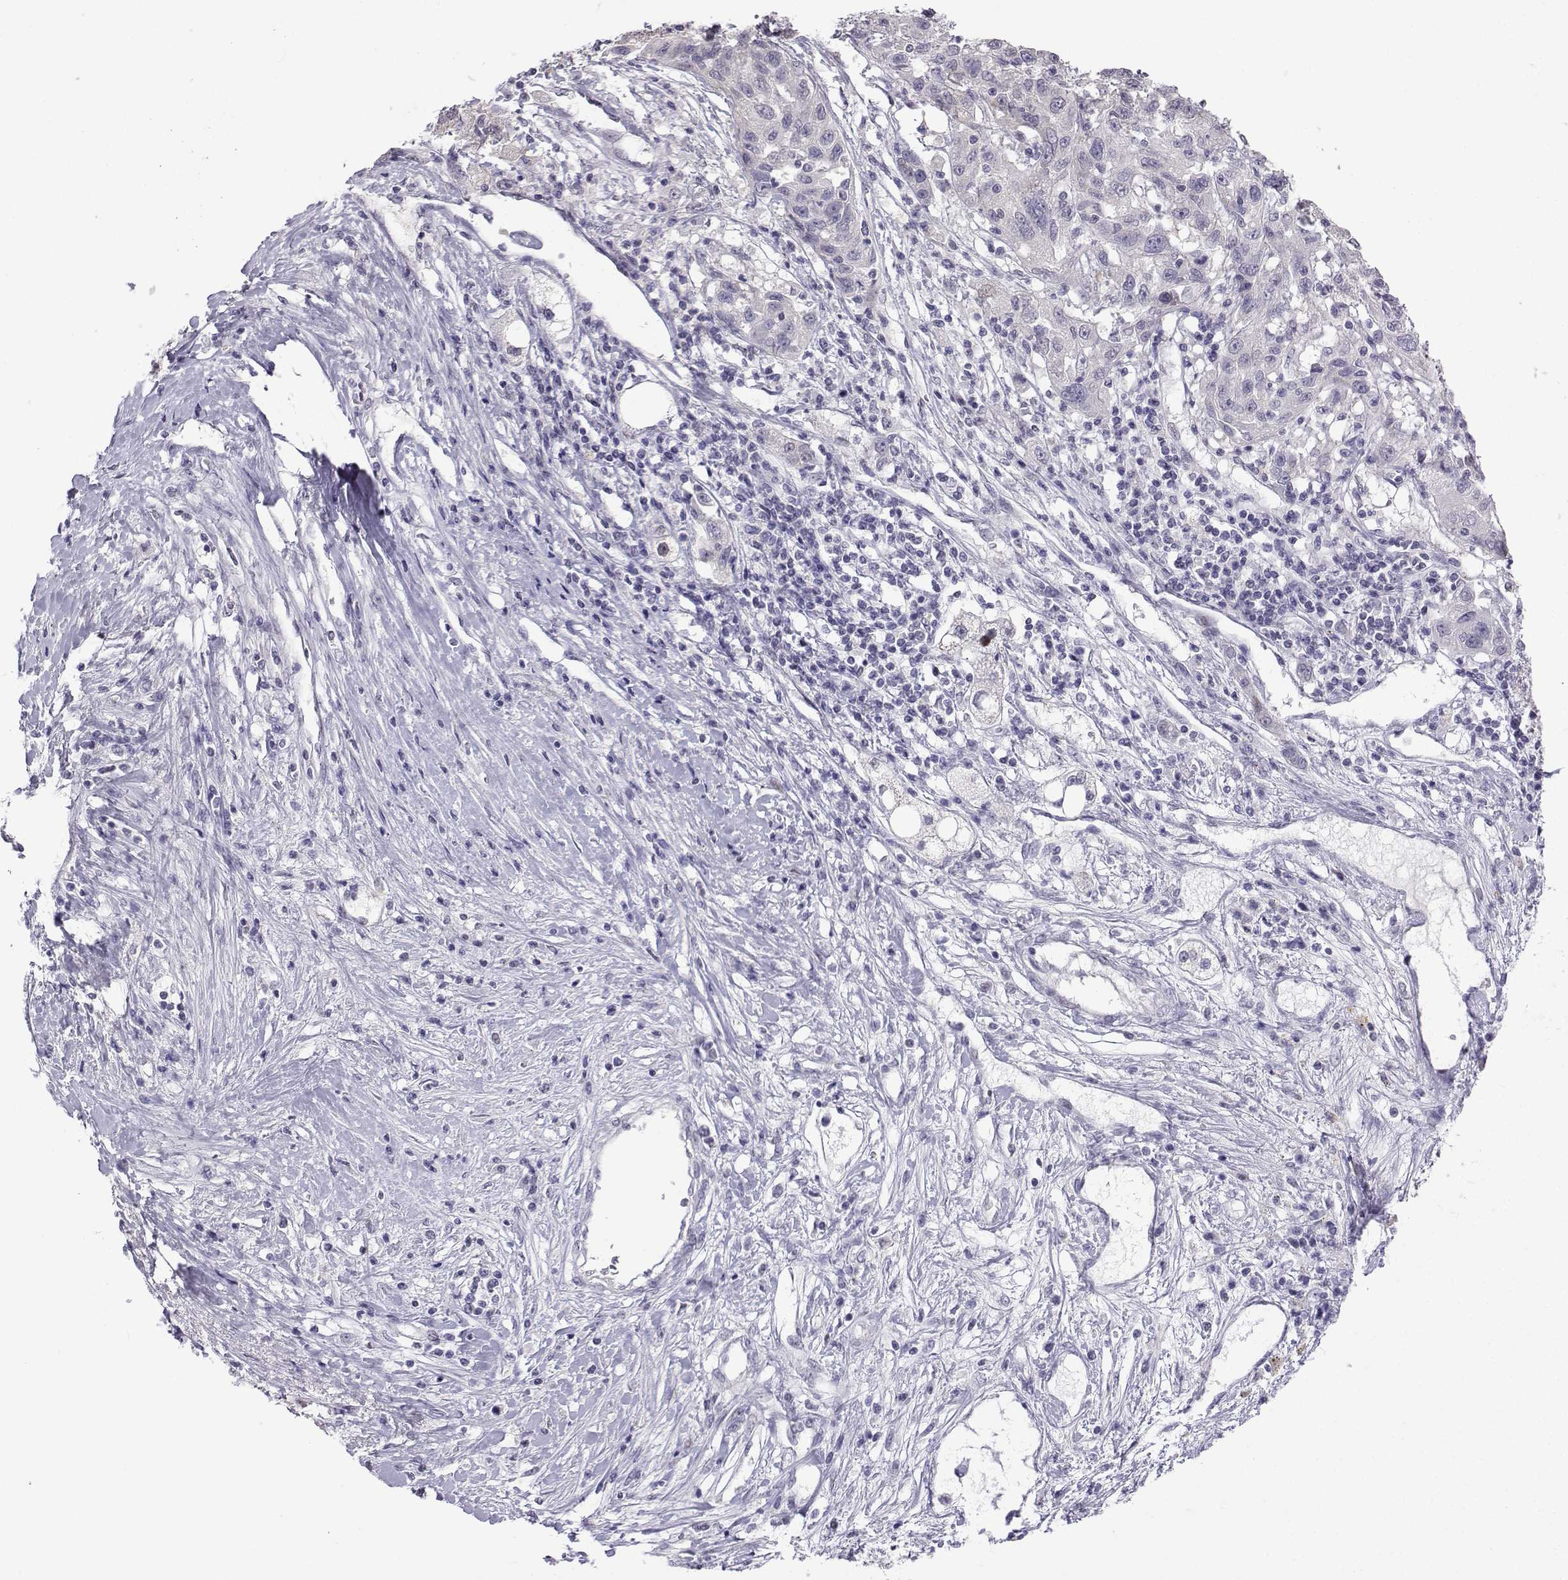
{"staining": {"intensity": "negative", "quantity": "none", "location": "none"}, "tissue": "liver cancer", "cell_type": "Tumor cells", "image_type": "cancer", "snomed": [{"axis": "morphology", "description": "Adenocarcinoma, NOS"}, {"axis": "morphology", "description": "Cholangiocarcinoma"}, {"axis": "topography", "description": "Liver"}], "caption": "Immunohistochemical staining of liver cholangiocarcinoma exhibits no significant positivity in tumor cells. The staining was performed using DAB to visualize the protein expression in brown, while the nuclei were stained in blue with hematoxylin (Magnification: 20x).", "gene": "CFAP70", "patient": {"sex": "male", "age": 64}}